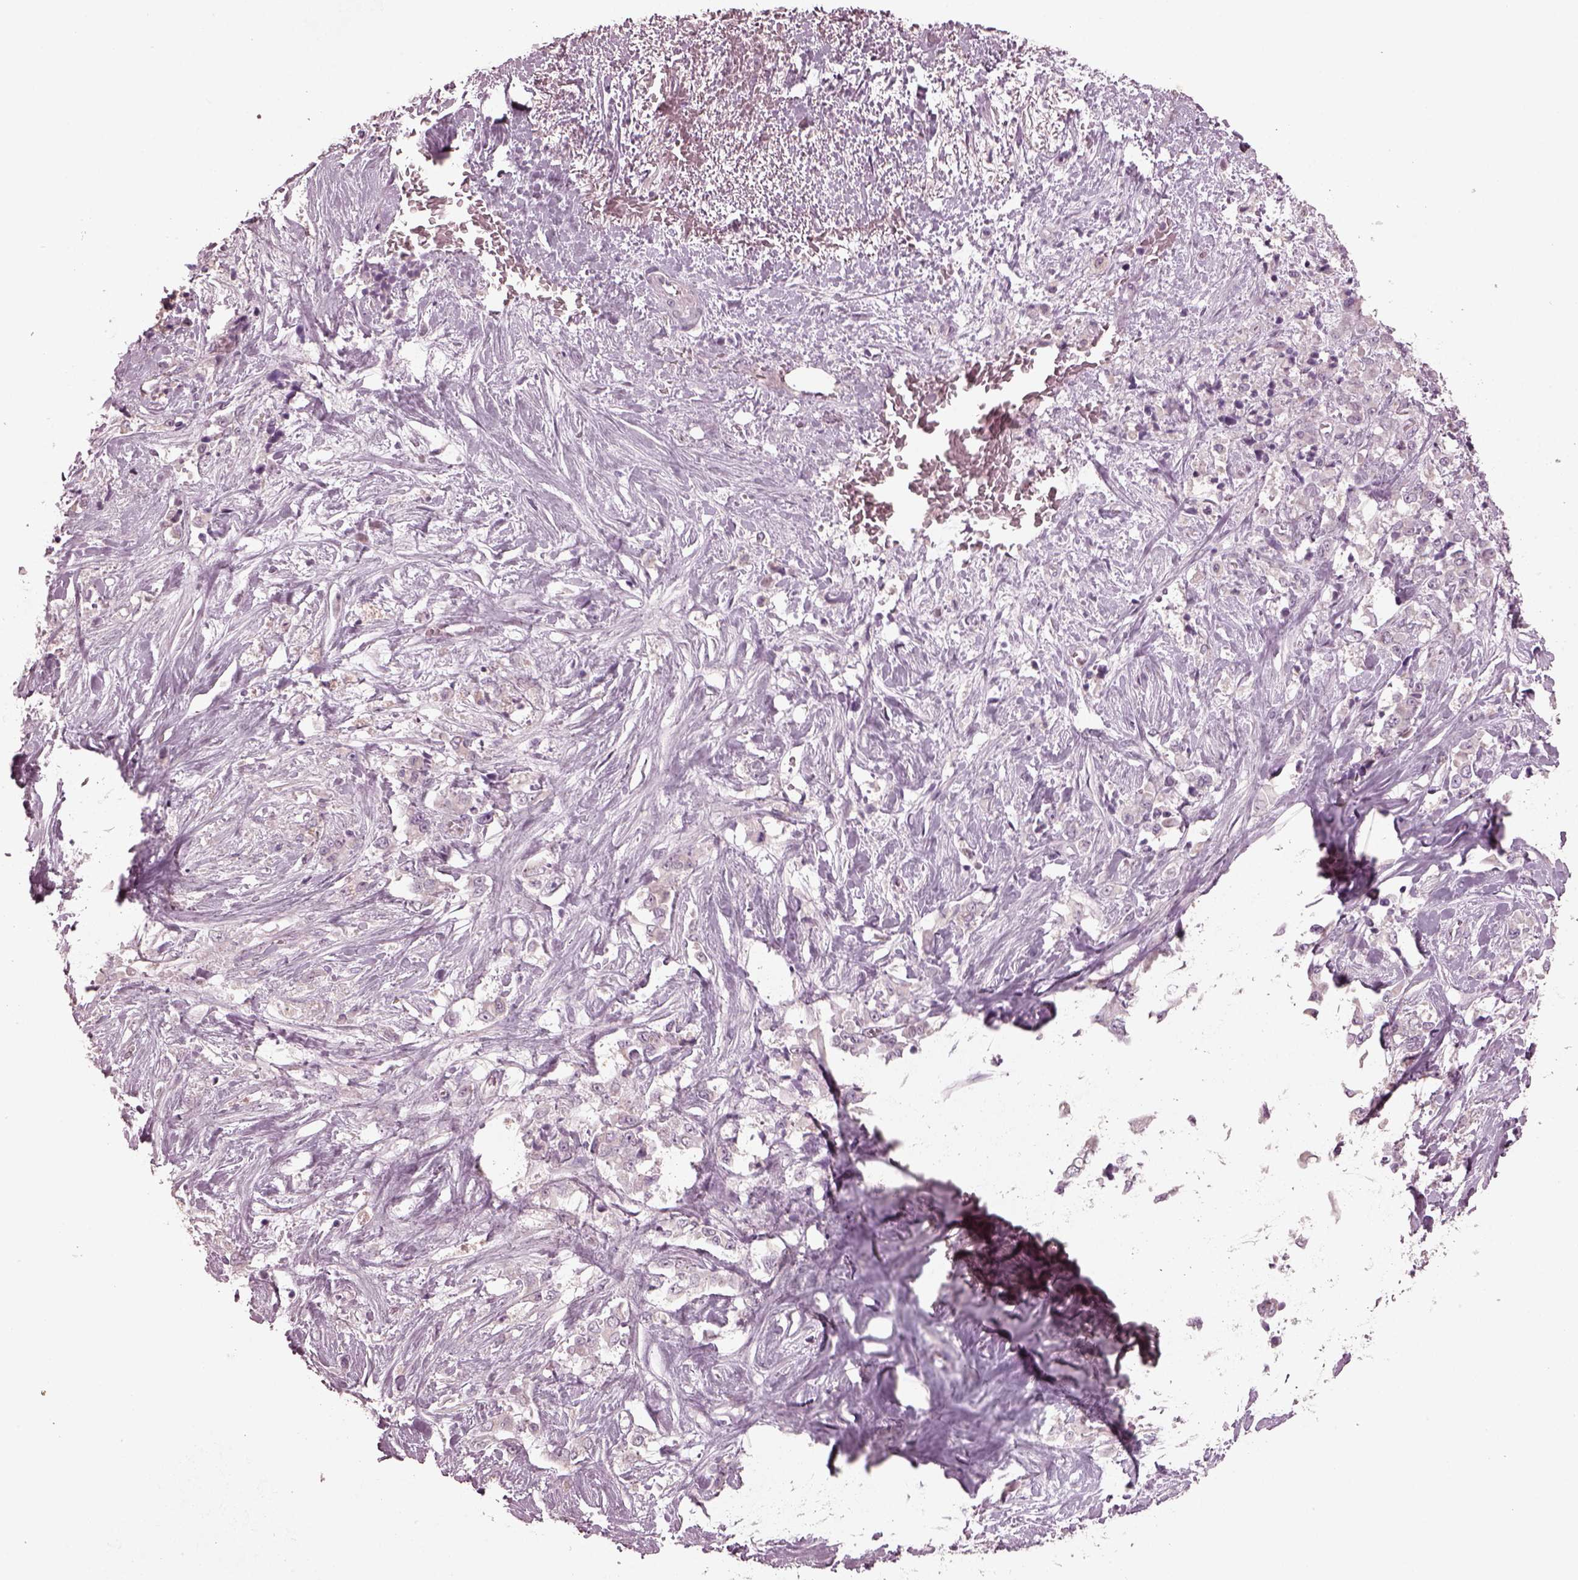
{"staining": {"intensity": "negative", "quantity": "none", "location": "none"}, "tissue": "stomach cancer", "cell_type": "Tumor cells", "image_type": "cancer", "snomed": [{"axis": "morphology", "description": "Adenocarcinoma, NOS"}, {"axis": "topography", "description": "Stomach"}], "caption": "IHC micrograph of human stomach adenocarcinoma stained for a protein (brown), which displays no positivity in tumor cells.", "gene": "RCVRN", "patient": {"sex": "female", "age": 76}}